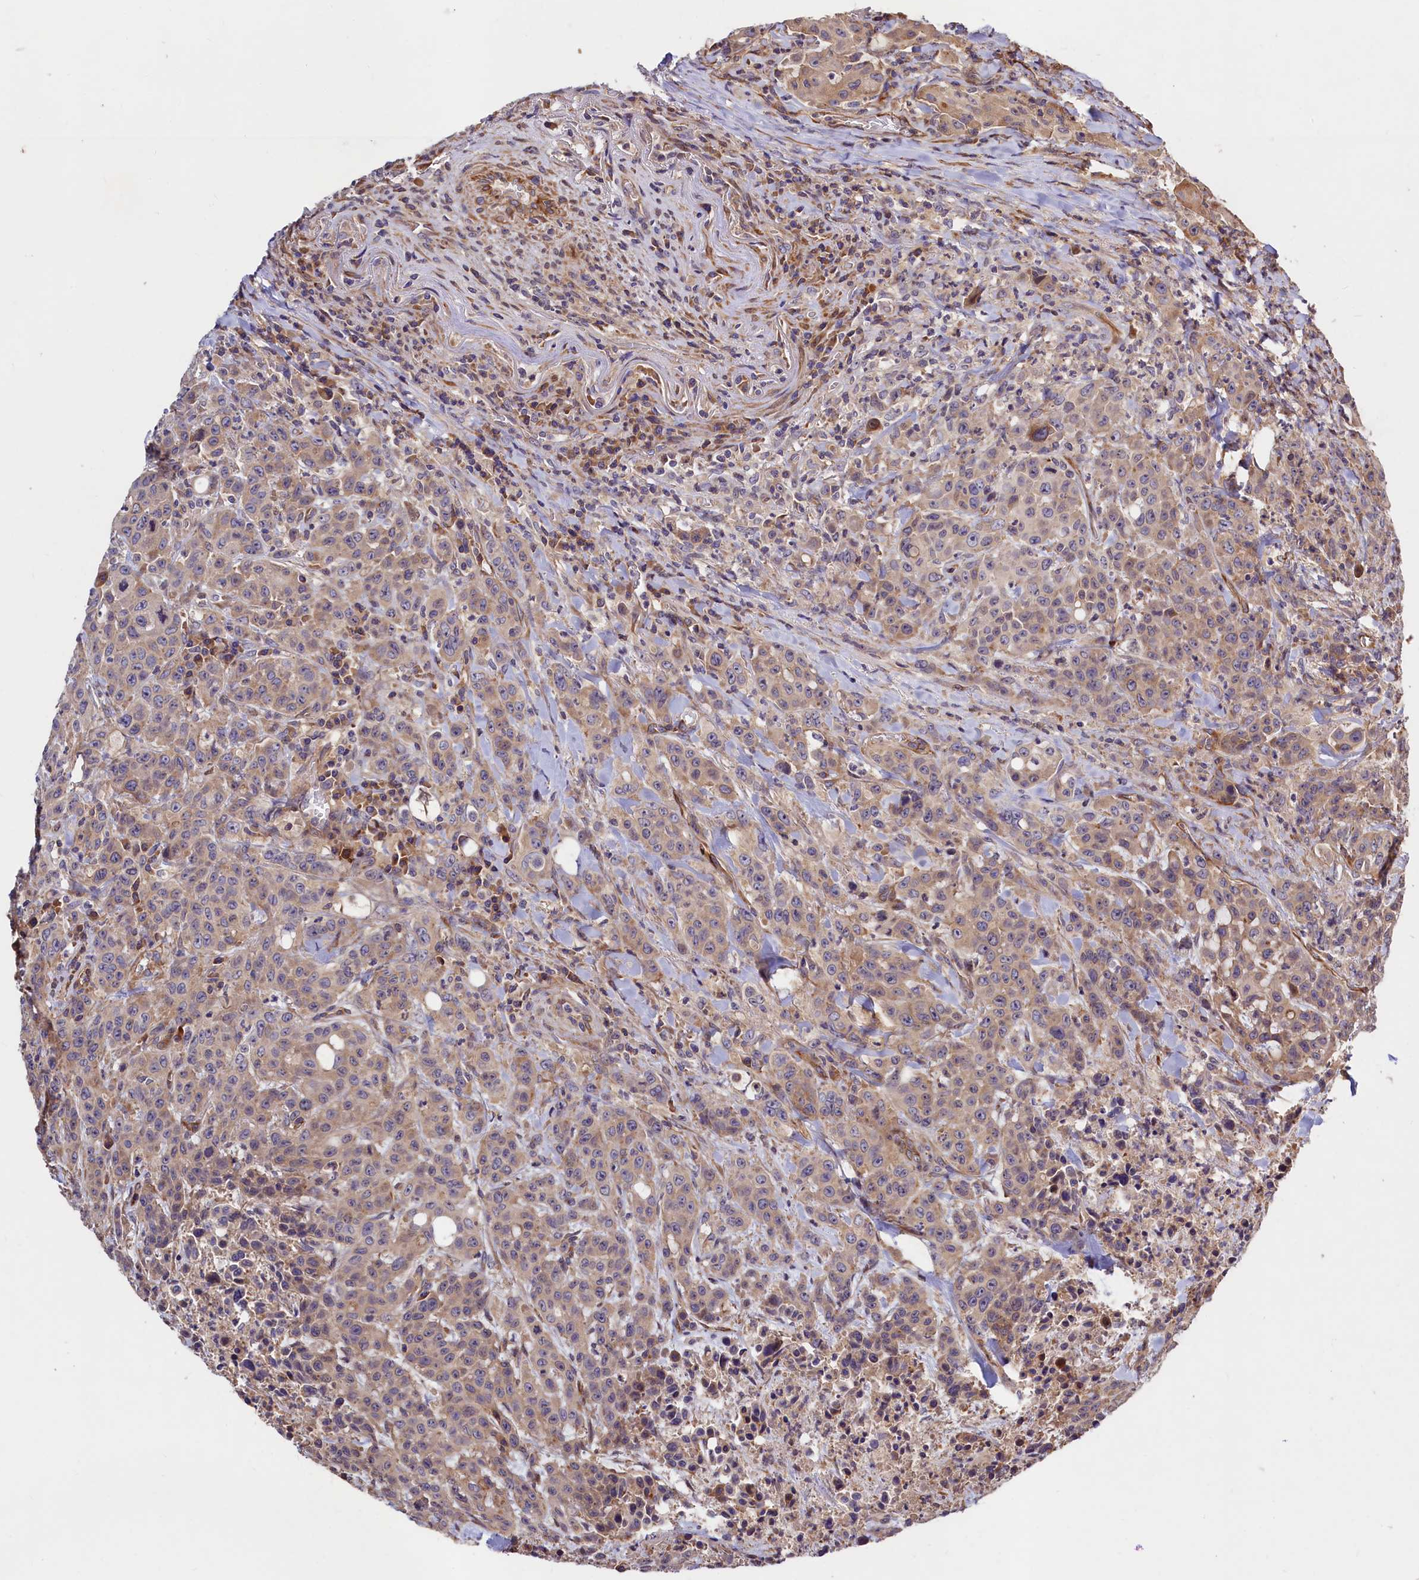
{"staining": {"intensity": "moderate", "quantity": "25%-75%", "location": "cytoplasmic/membranous"}, "tissue": "colorectal cancer", "cell_type": "Tumor cells", "image_type": "cancer", "snomed": [{"axis": "morphology", "description": "Adenocarcinoma, NOS"}, {"axis": "topography", "description": "Colon"}], "caption": "The photomicrograph demonstrates a brown stain indicating the presence of a protein in the cytoplasmic/membranous of tumor cells in colorectal cancer.", "gene": "KLHDC4", "patient": {"sex": "male", "age": 62}}